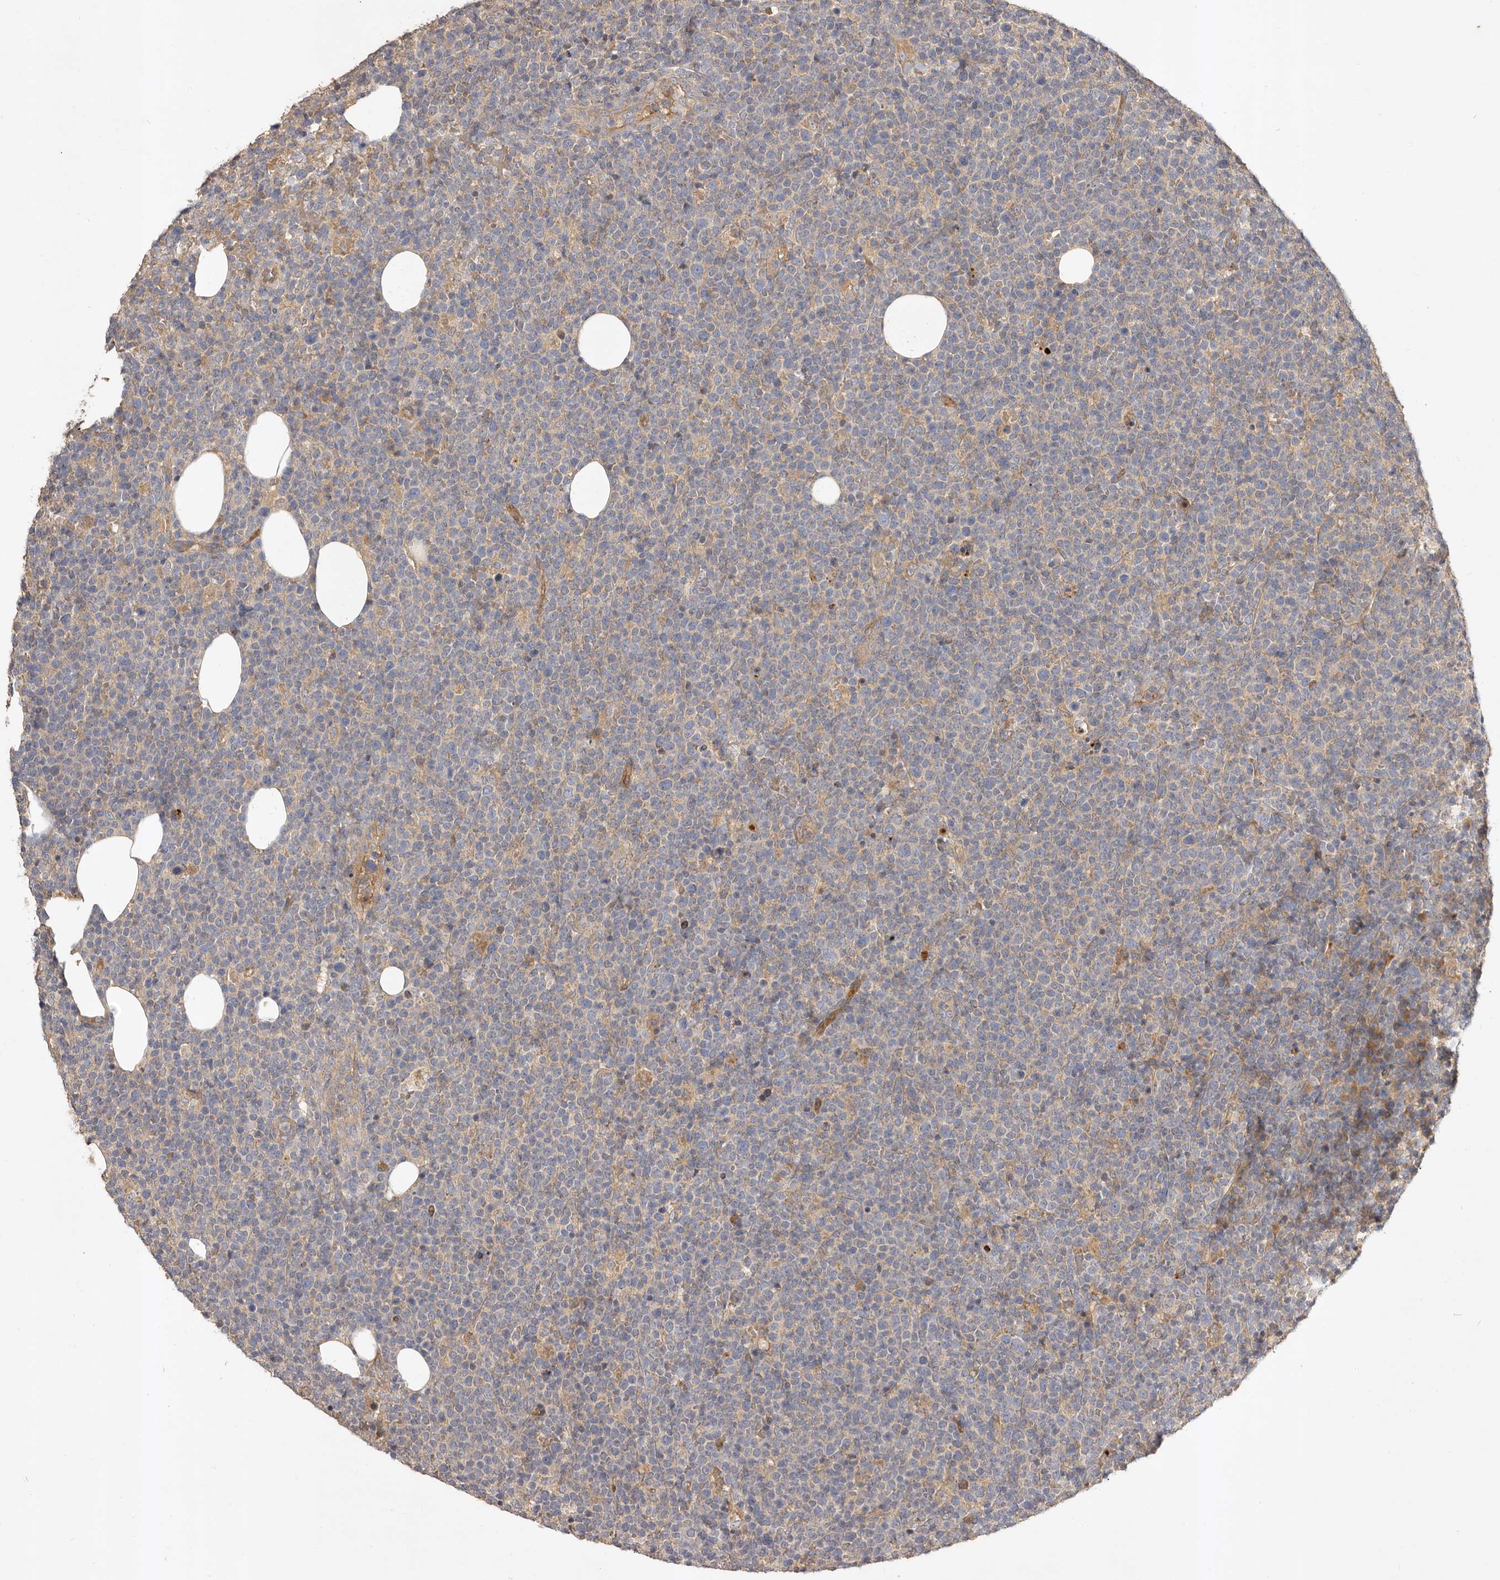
{"staining": {"intensity": "negative", "quantity": "none", "location": "none"}, "tissue": "lymphoma", "cell_type": "Tumor cells", "image_type": "cancer", "snomed": [{"axis": "morphology", "description": "Malignant lymphoma, non-Hodgkin's type, High grade"}, {"axis": "topography", "description": "Lymph node"}], "caption": "Micrograph shows no significant protein expression in tumor cells of high-grade malignant lymphoma, non-Hodgkin's type.", "gene": "ADAMTS9", "patient": {"sex": "male", "age": 61}}